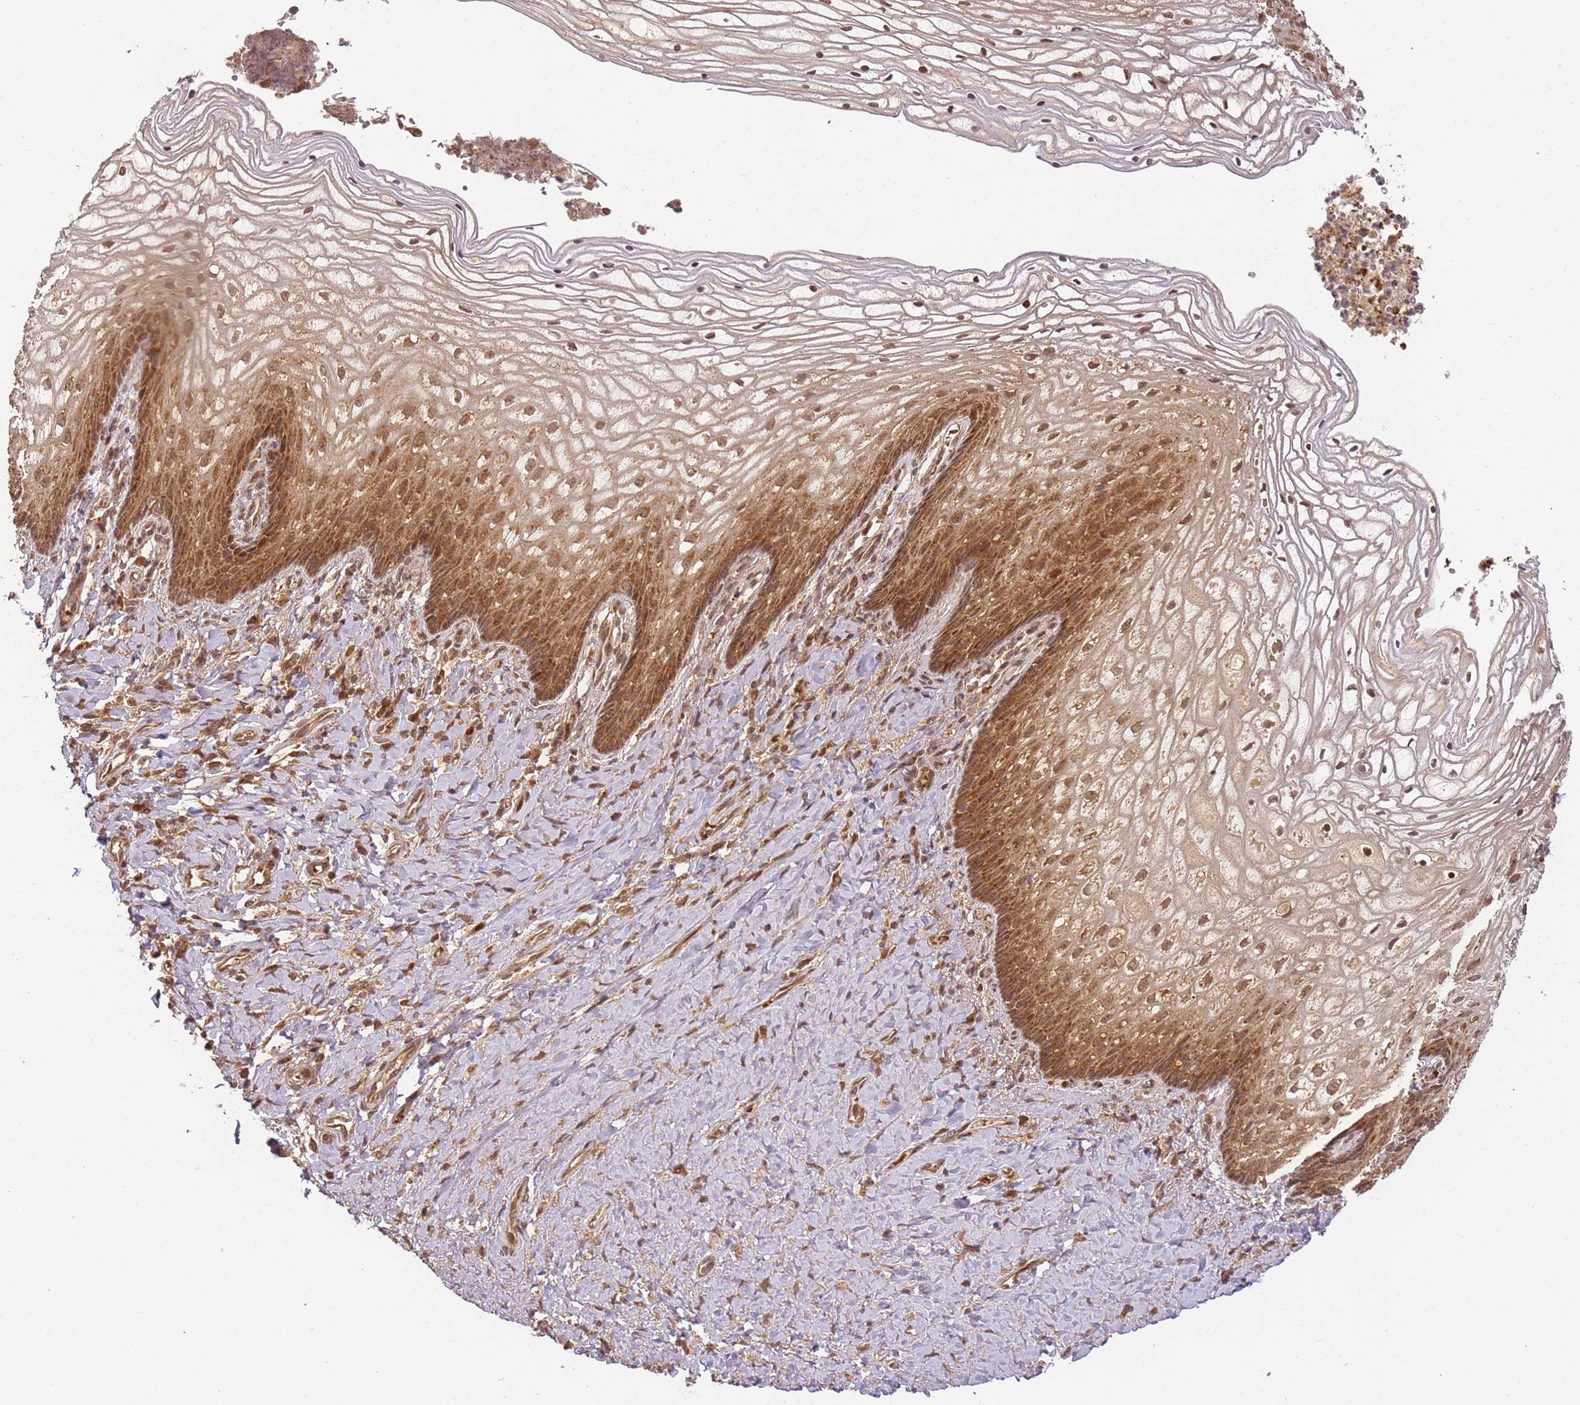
{"staining": {"intensity": "moderate", "quantity": ">75%", "location": "cytoplasmic/membranous,nuclear"}, "tissue": "vagina", "cell_type": "Squamous epithelial cells", "image_type": "normal", "snomed": [{"axis": "morphology", "description": "Normal tissue, NOS"}, {"axis": "topography", "description": "Vagina"}], "caption": "Immunohistochemical staining of normal human vagina demonstrates medium levels of moderate cytoplasmic/membranous,nuclear expression in approximately >75% of squamous epithelial cells.", "gene": "ZNF497", "patient": {"sex": "female", "age": 60}}